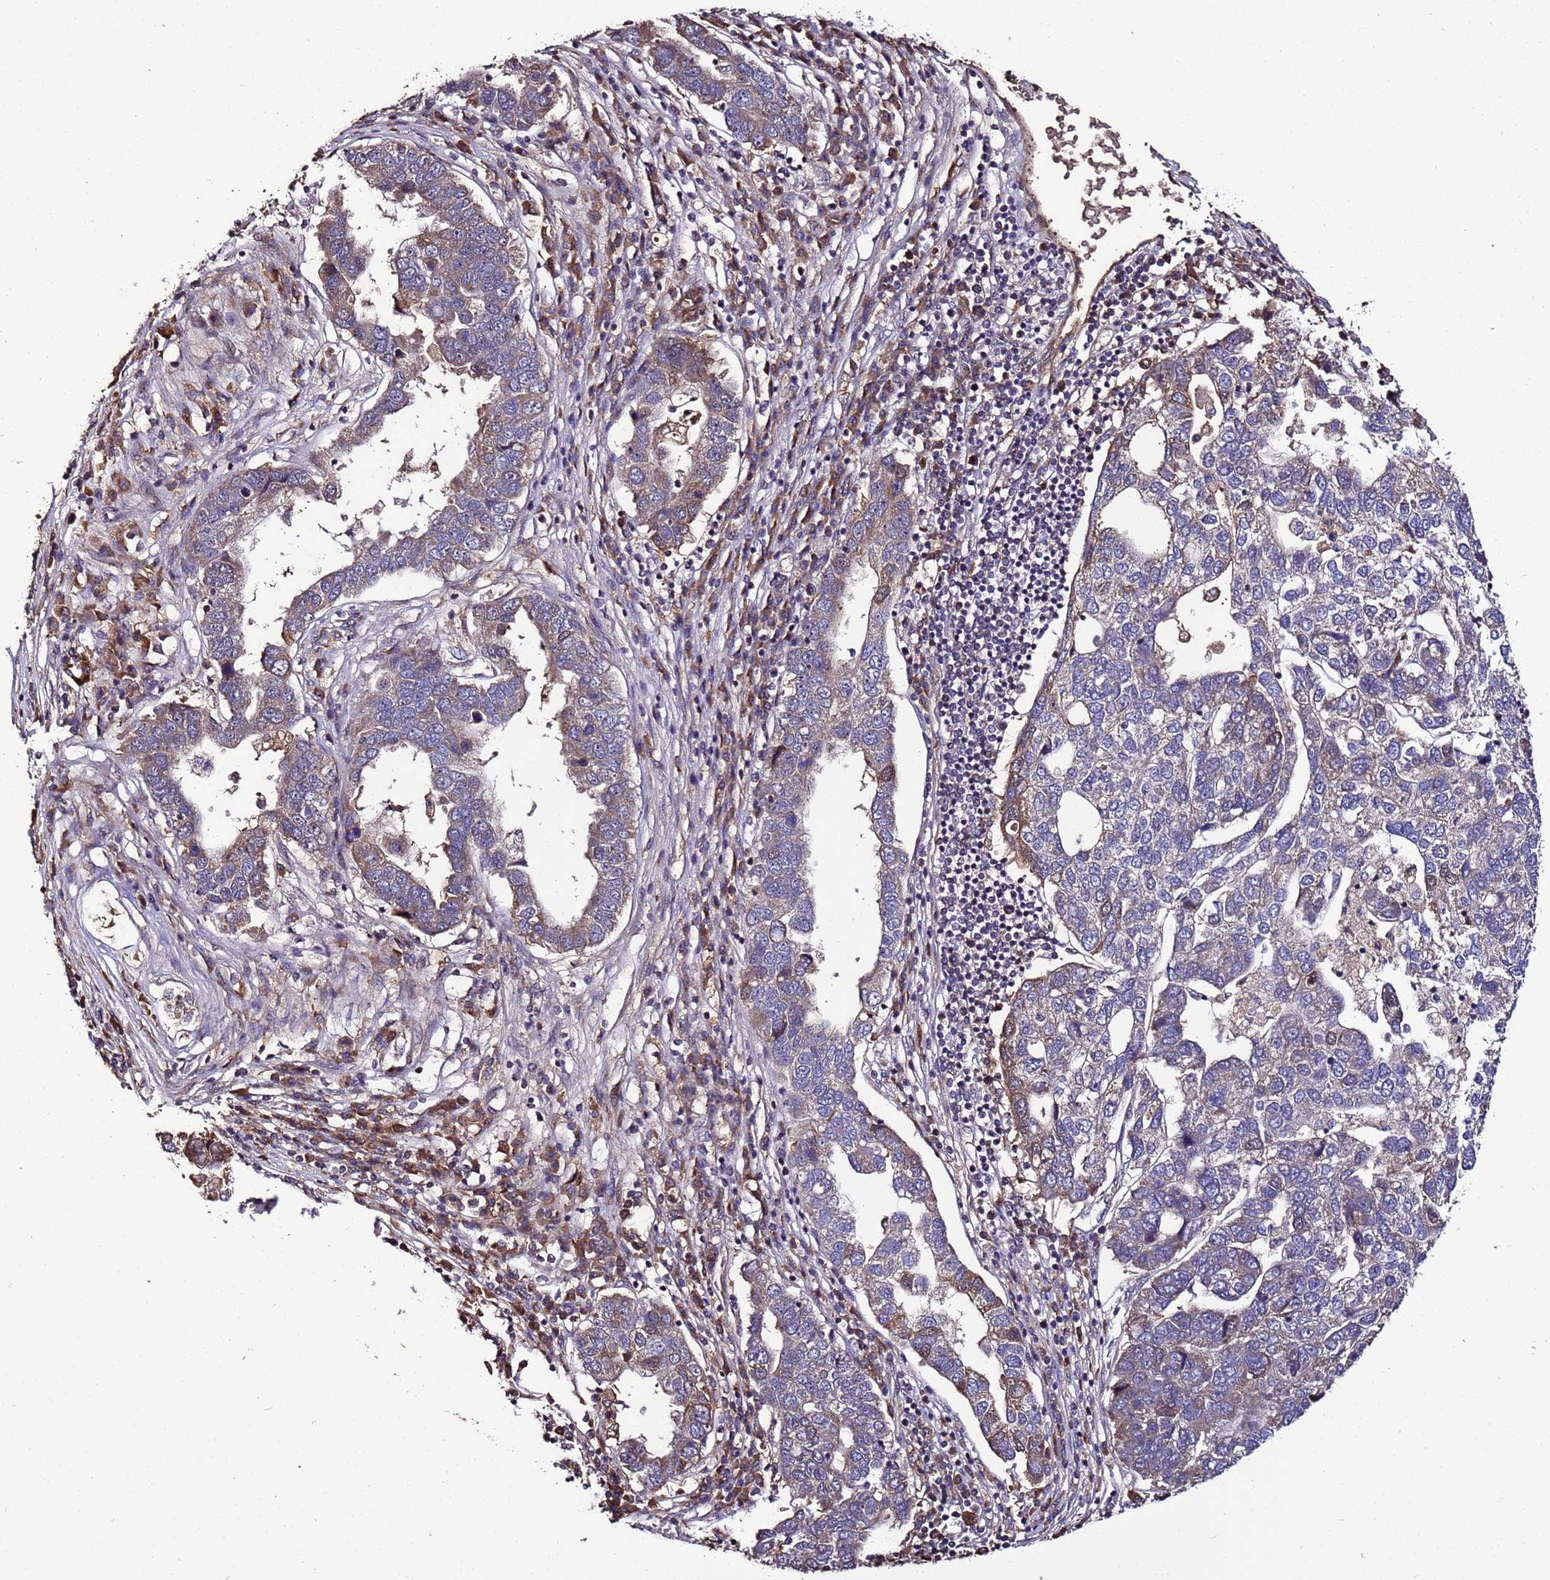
{"staining": {"intensity": "moderate", "quantity": "<25%", "location": "cytoplasmic/membranous,nuclear"}, "tissue": "pancreatic cancer", "cell_type": "Tumor cells", "image_type": "cancer", "snomed": [{"axis": "morphology", "description": "Adenocarcinoma, NOS"}, {"axis": "topography", "description": "Pancreas"}], "caption": "Immunohistochemical staining of pancreatic adenocarcinoma reveals moderate cytoplasmic/membranous and nuclear protein positivity in about <25% of tumor cells.", "gene": "WNK4", "patient": {"sex": "female", "age": 61}}